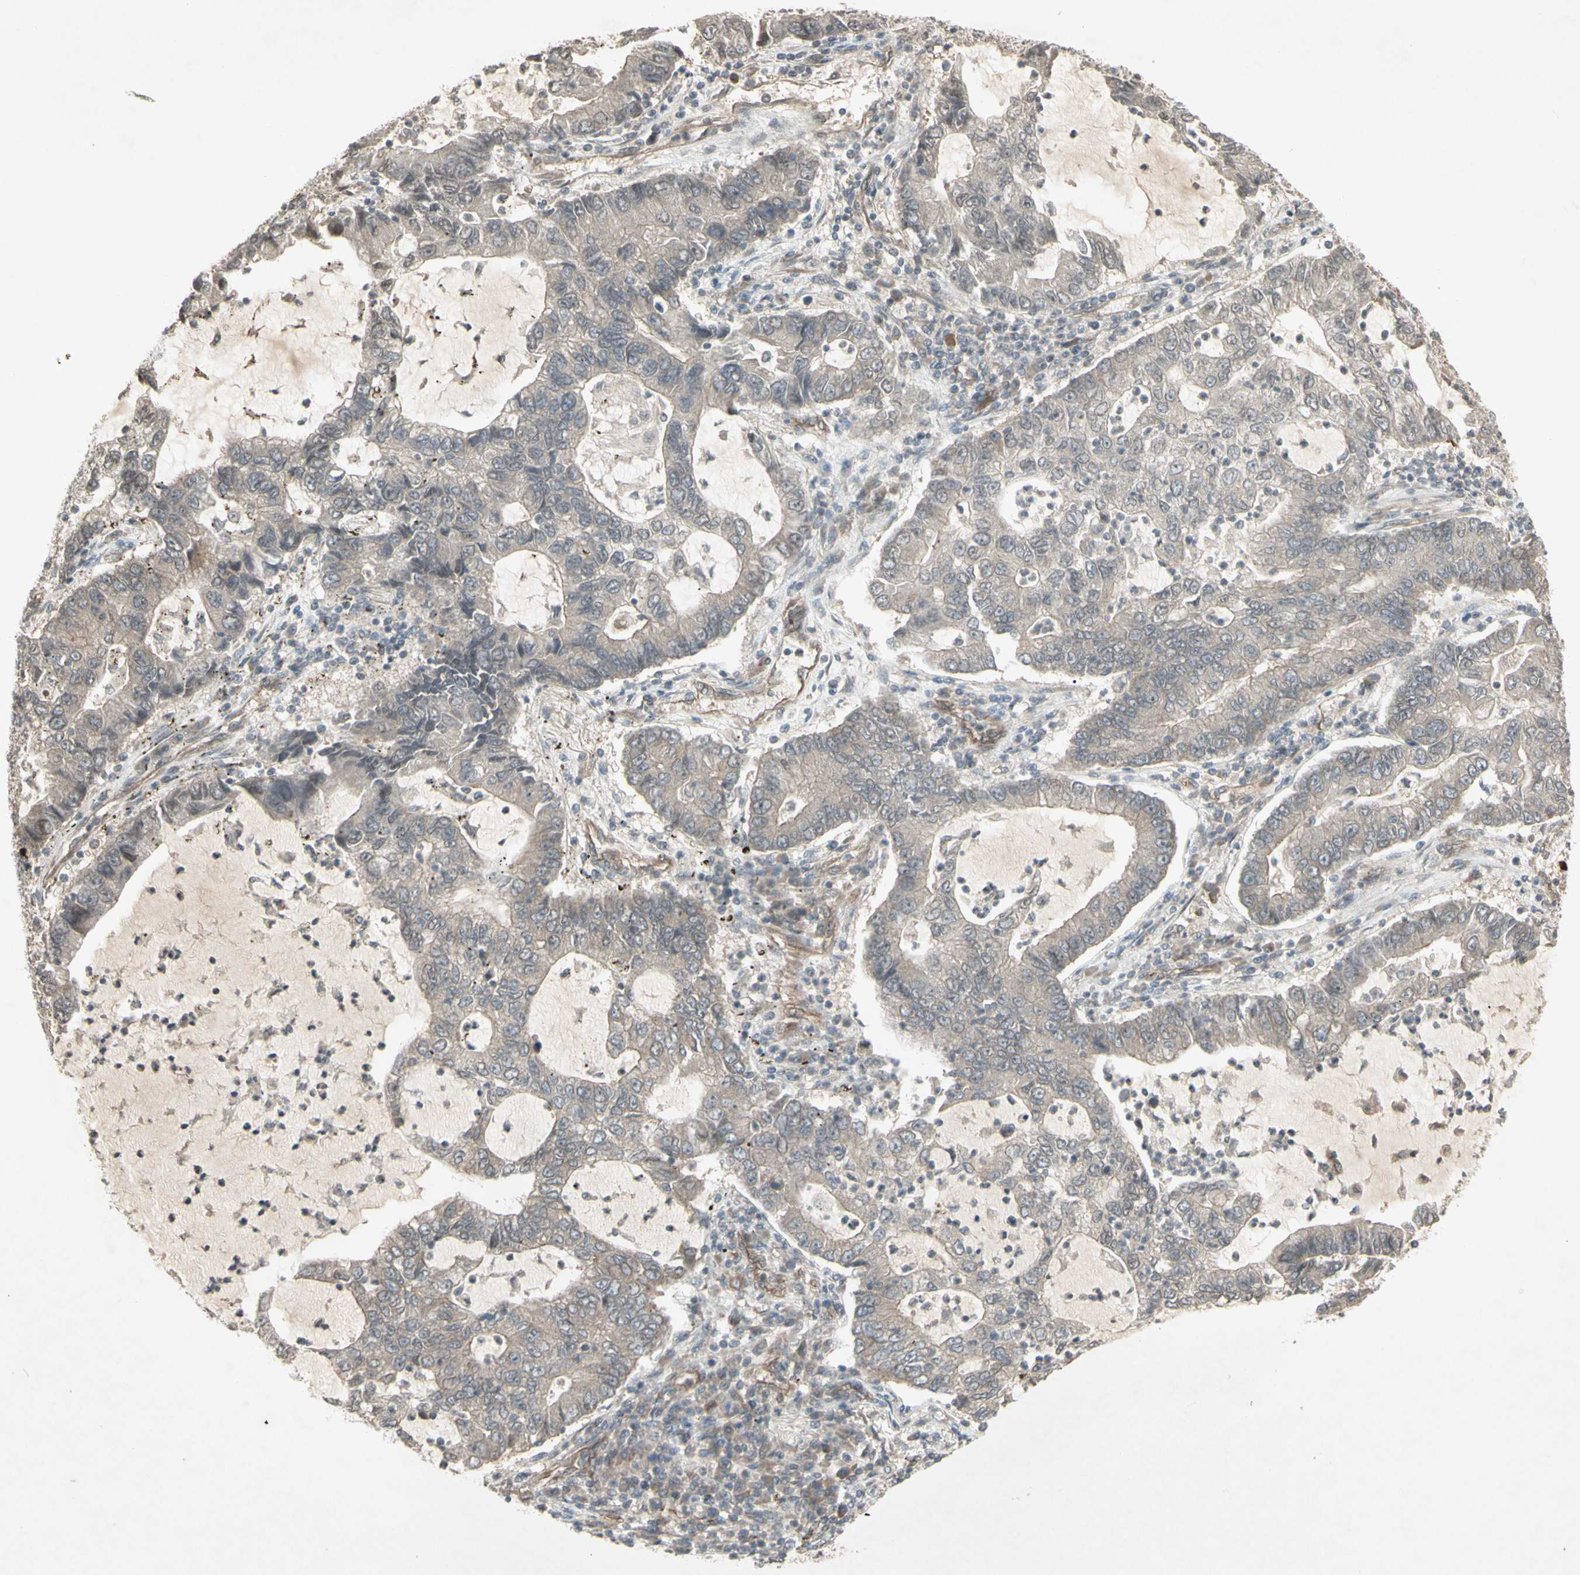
{"staining": {"intensity": "weak", "quantity": ">75%", "location": "cytoplasmic/membranous"}, "tissue": "lung cancer", "cell_type": "Tumor cells", "image_type": "cancer", "snomed": [{"axis": "morphology", "description": "Adenocarcinoma, NOS"}, {"axis": "topography", "description": "Lung"}], "caption": "Weak cytoplasmic/membranous positivity for a protein is appreciated in approximately >75% of tumor cells of lung adenocarcinoma using immunohistochemistry (IHC).", "gene": "JAG1", "patient": {"sex": "female", "age": 51}}